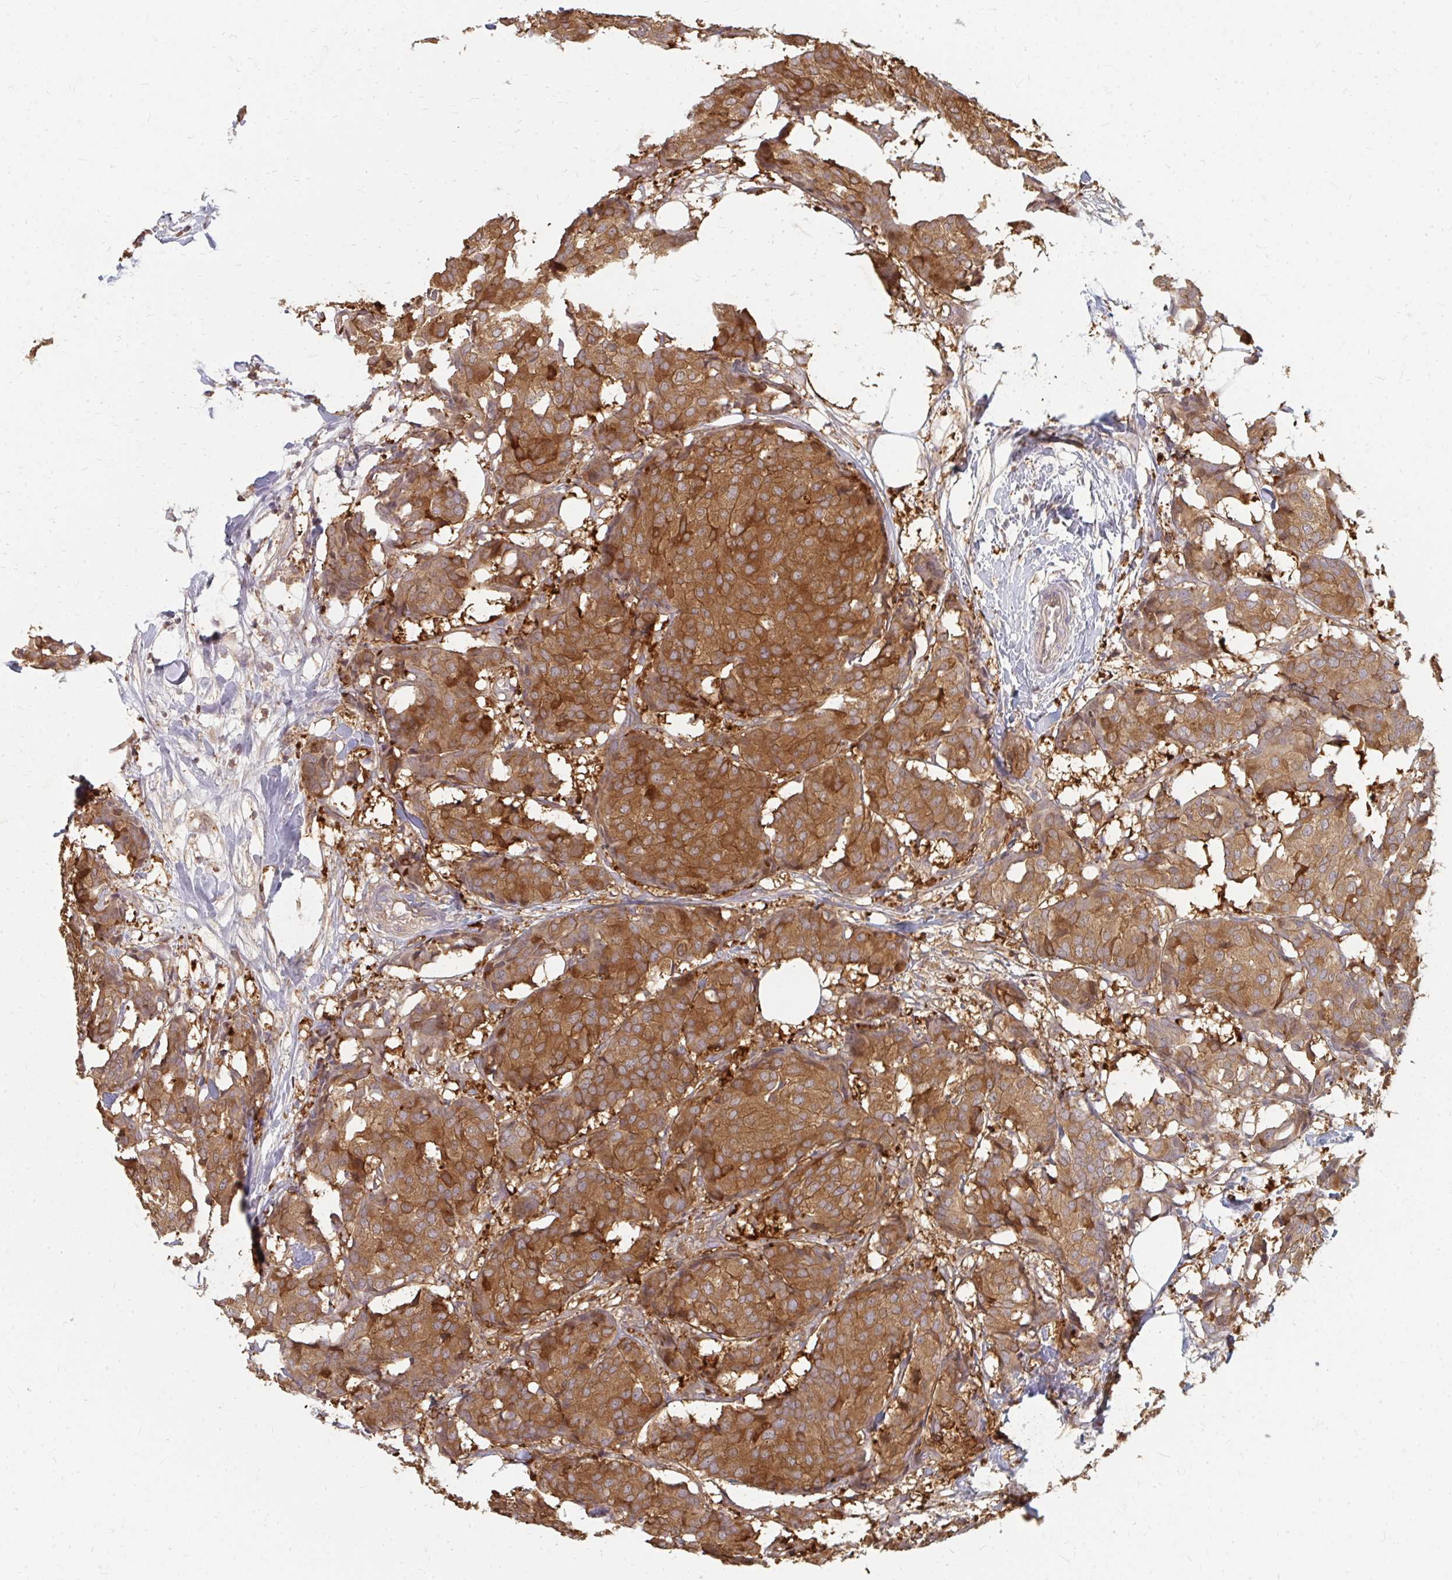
{"staining": {"intensity": "moderate", "quantity": ">75%", "location": "cytoplasmic/membranous"}, "tissue": "breast cancer", "cell_type": "Tumor cells", "image_type": "cancer", "snomed": [{"axis": "morphology", "description": "Duct carcinoma"}, {"axis": "topography", "description": "Breast"}], "caption": "Human breast intraductal carcinoma stained with a protein marker exhibits moderate staining in tumor cells.", "gene": "ZNF285", "patient": {"sex": "female", "age": 75}}